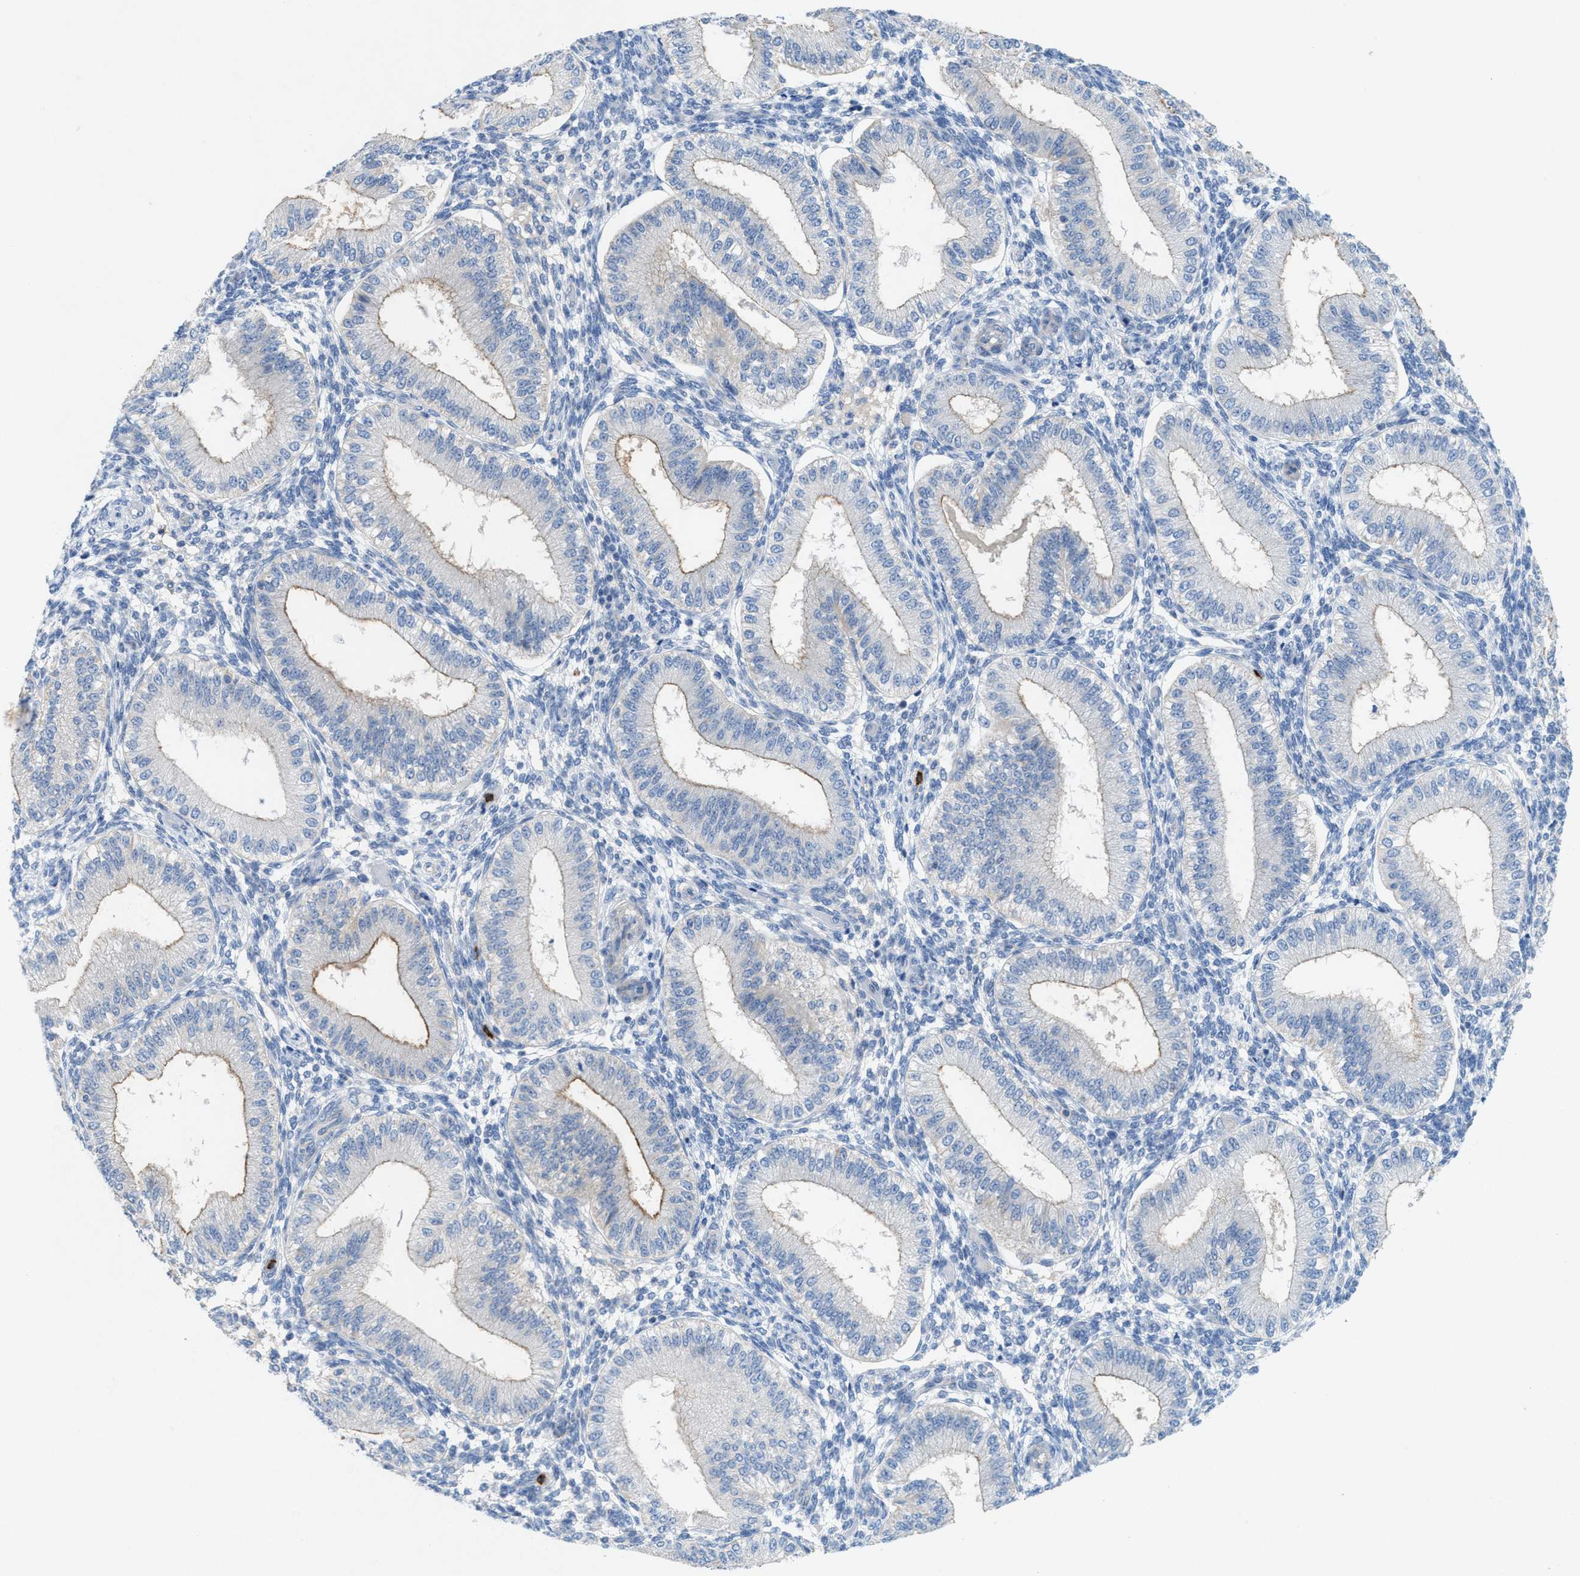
{"staining": {"intensity": "negative", "quantity": "none", "location": "none"}, "tissue": "endometrium", "cell_type": "Cells in endometrial stroma", "image_type": "normal", "snomed": [{"axis": "morphology", "description": "Normal tissue, NOS"}, {"axis": "topography", "description": "Endometrium"}], "caption": "Immunohistochemistry (IHC) micrograph of normal human endometrium stained for a protein (brown), which displays no positivity in cells in endometrial stroma. (DAB immunohistochemistry visualized using brightfield microscopy, high magnification).", "gene": "CKLF", "patient": {"sex": "female", "age": 39}}